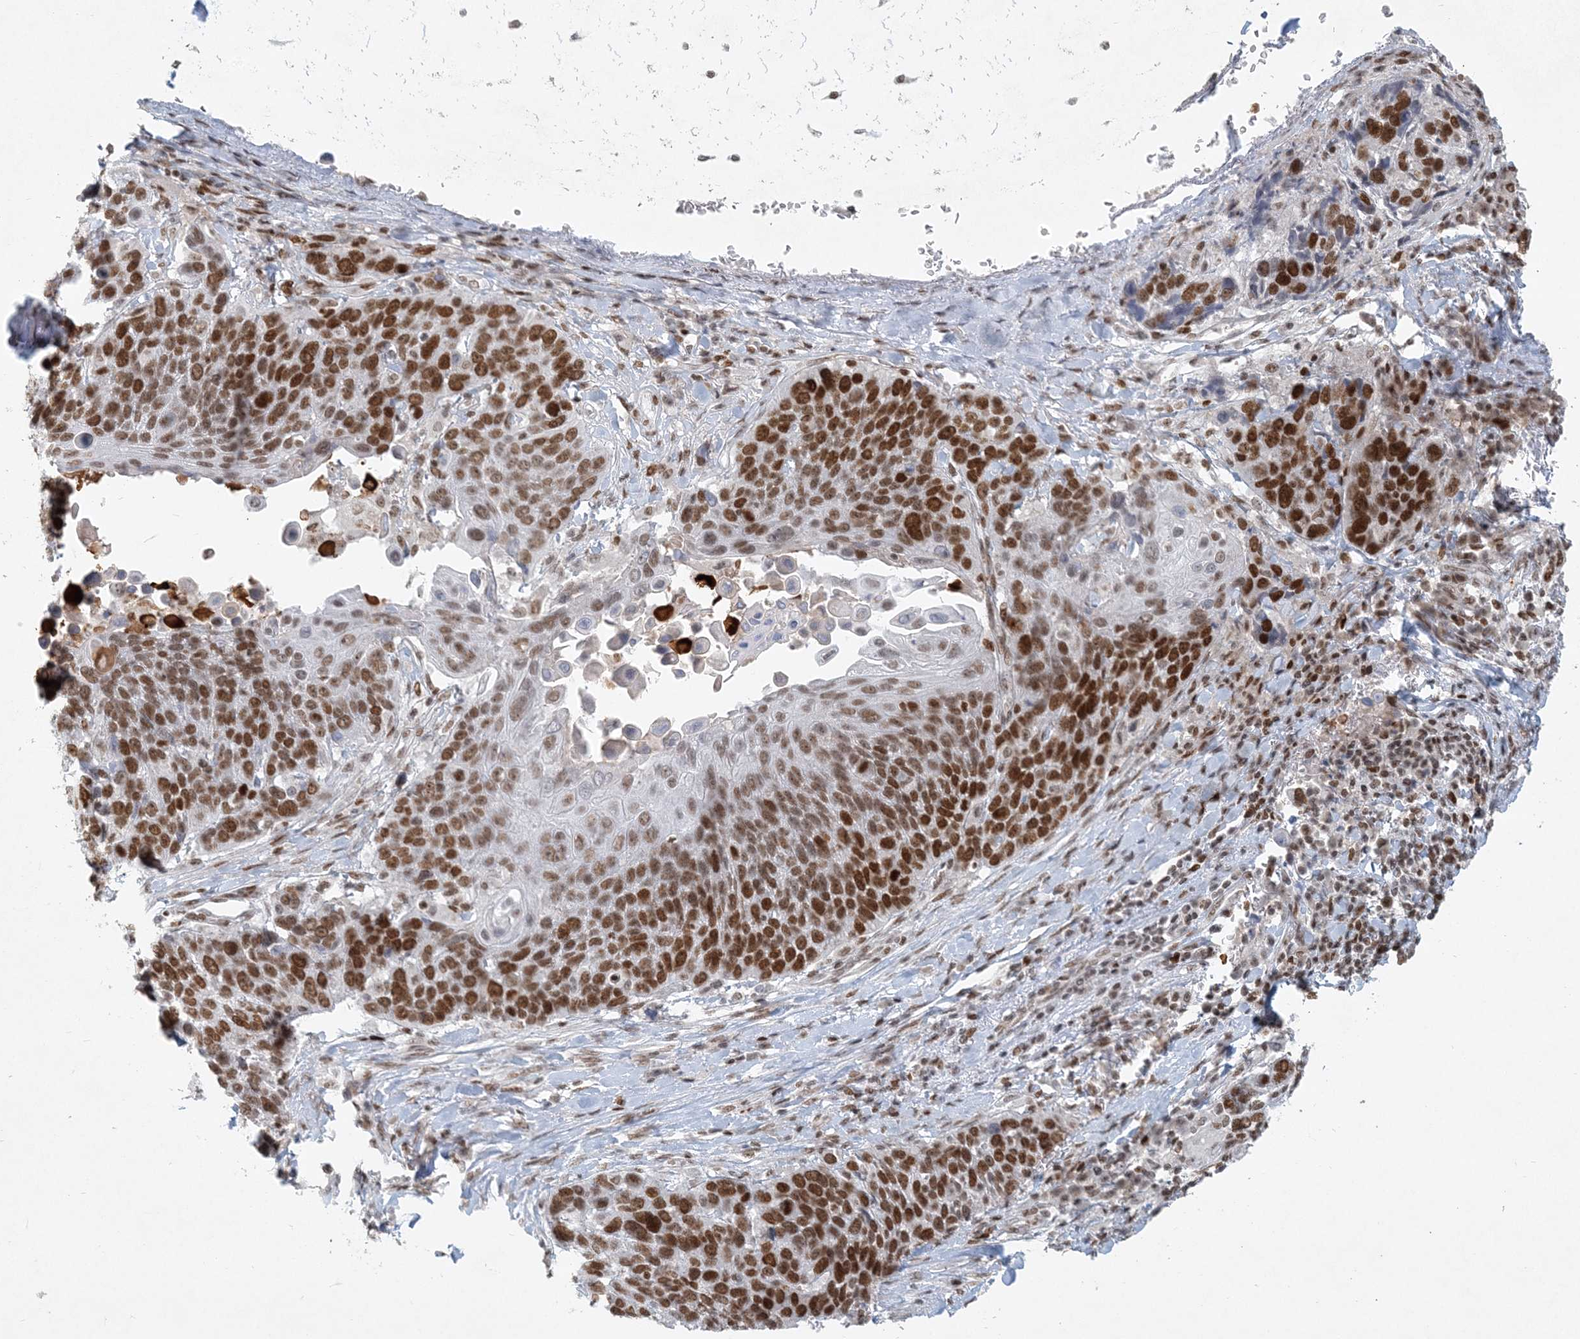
{"staining": {"intensity": "strong", "quantity": "25%-75%", "location": "nuclear"}, "tissue": "lung cancer", "cell_type": "Tumor cells", "image_type": "cancer", "snomed": [{"axis": "morphology", "description": "Squamous cell carcinoma, NOS"}, {"axis": "topography", "description": "Lung"}], "caption": "Lung squamous cell carcinoma stained with a brown dye shows strong nuclear positive staining in about 25%-75% of tumor cells.", "gene": "BAZ1B", "patient": {"sex": "male", "age": 66}}